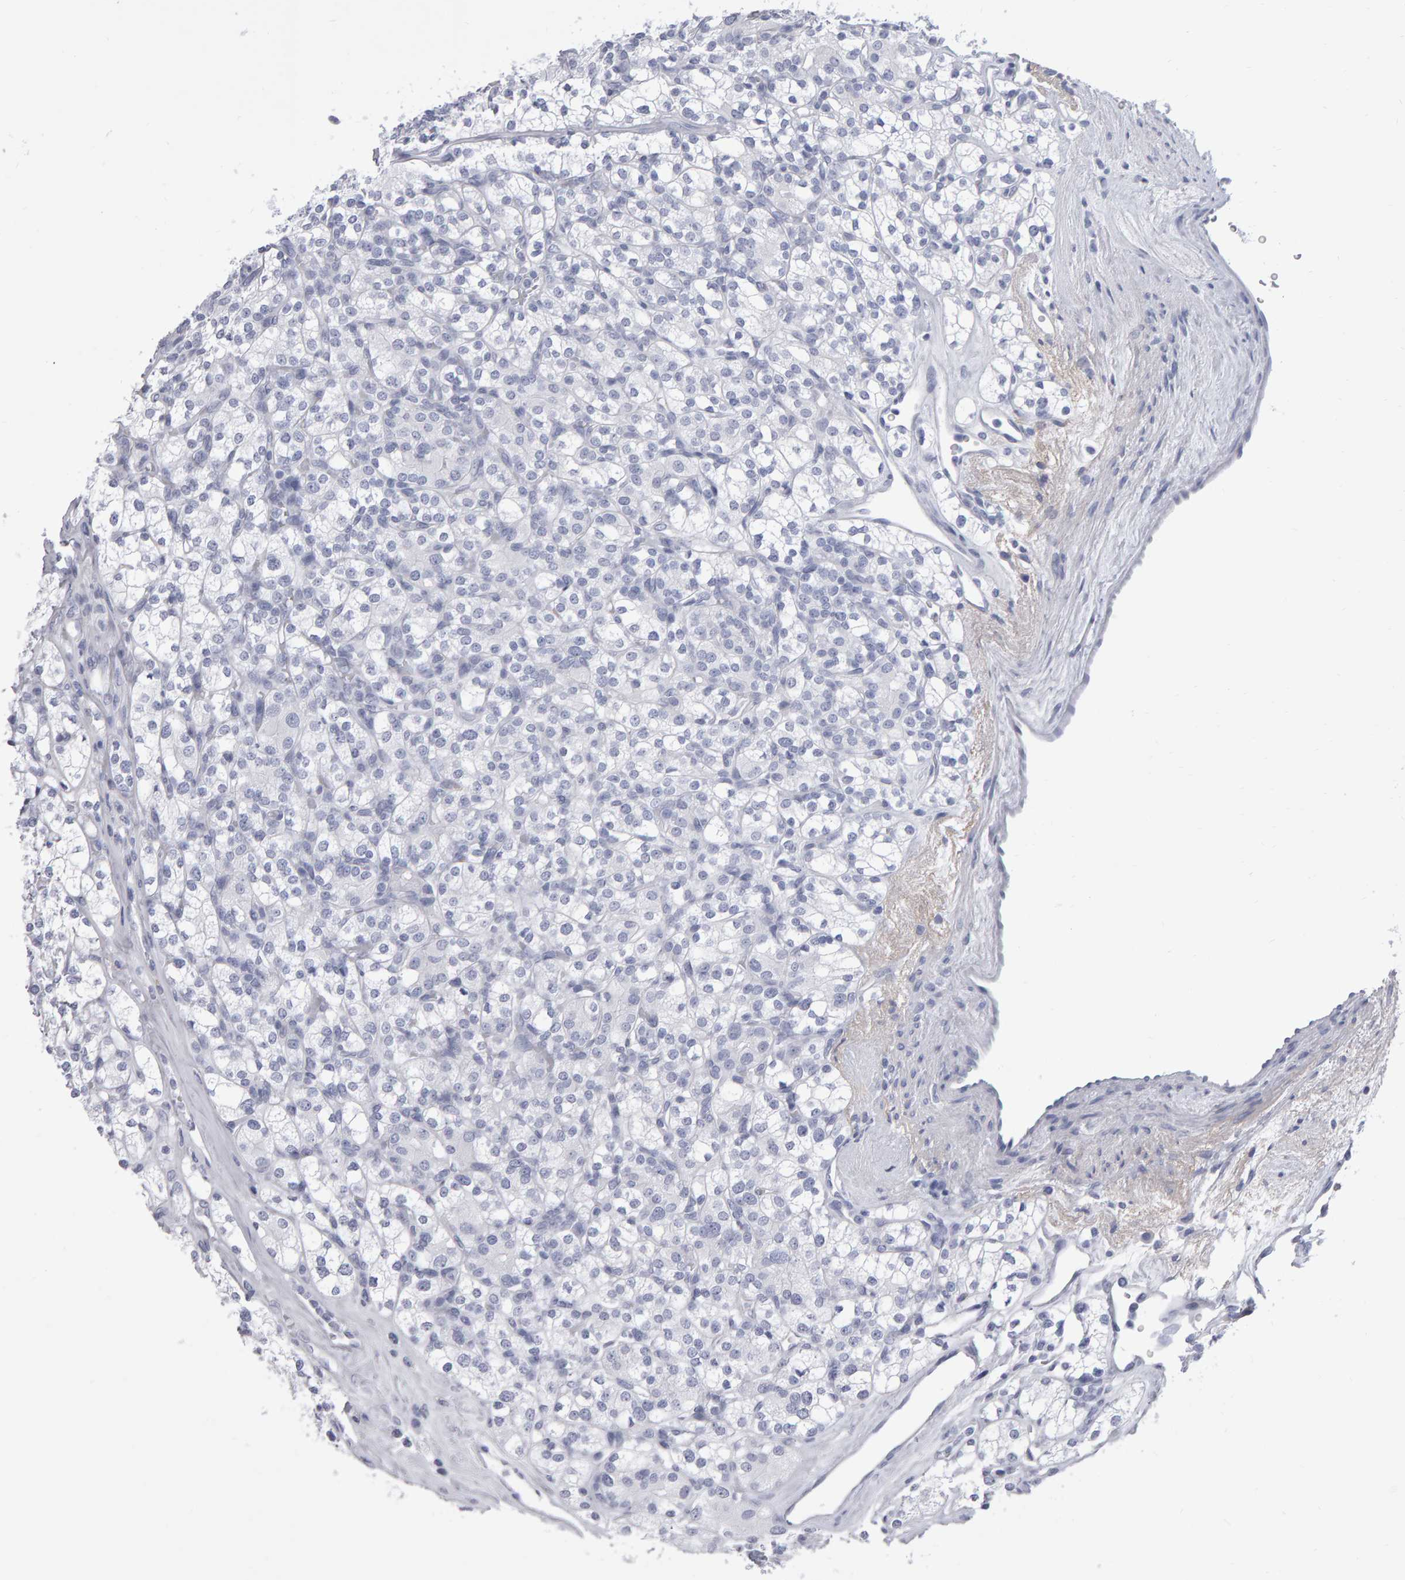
{"staining": {"intensity": "negative", "quantity": "none", "location": "none"}, "tissue": "renal cancer", "cell_type": "Tumor cells", "image_type": "cancer", "snomed": [{"axis": "morphology", "description": "Adenocarcinoma, NOS"}, {"axis": "topography", "description": "Kidney"}], "caption": "Renal adenocarcinoma stained for a protein using immunohistochemistry exhibits no positivity tumor cells.", "gene": "NCDN", "patient": {"sex": "male", "age": 77}}